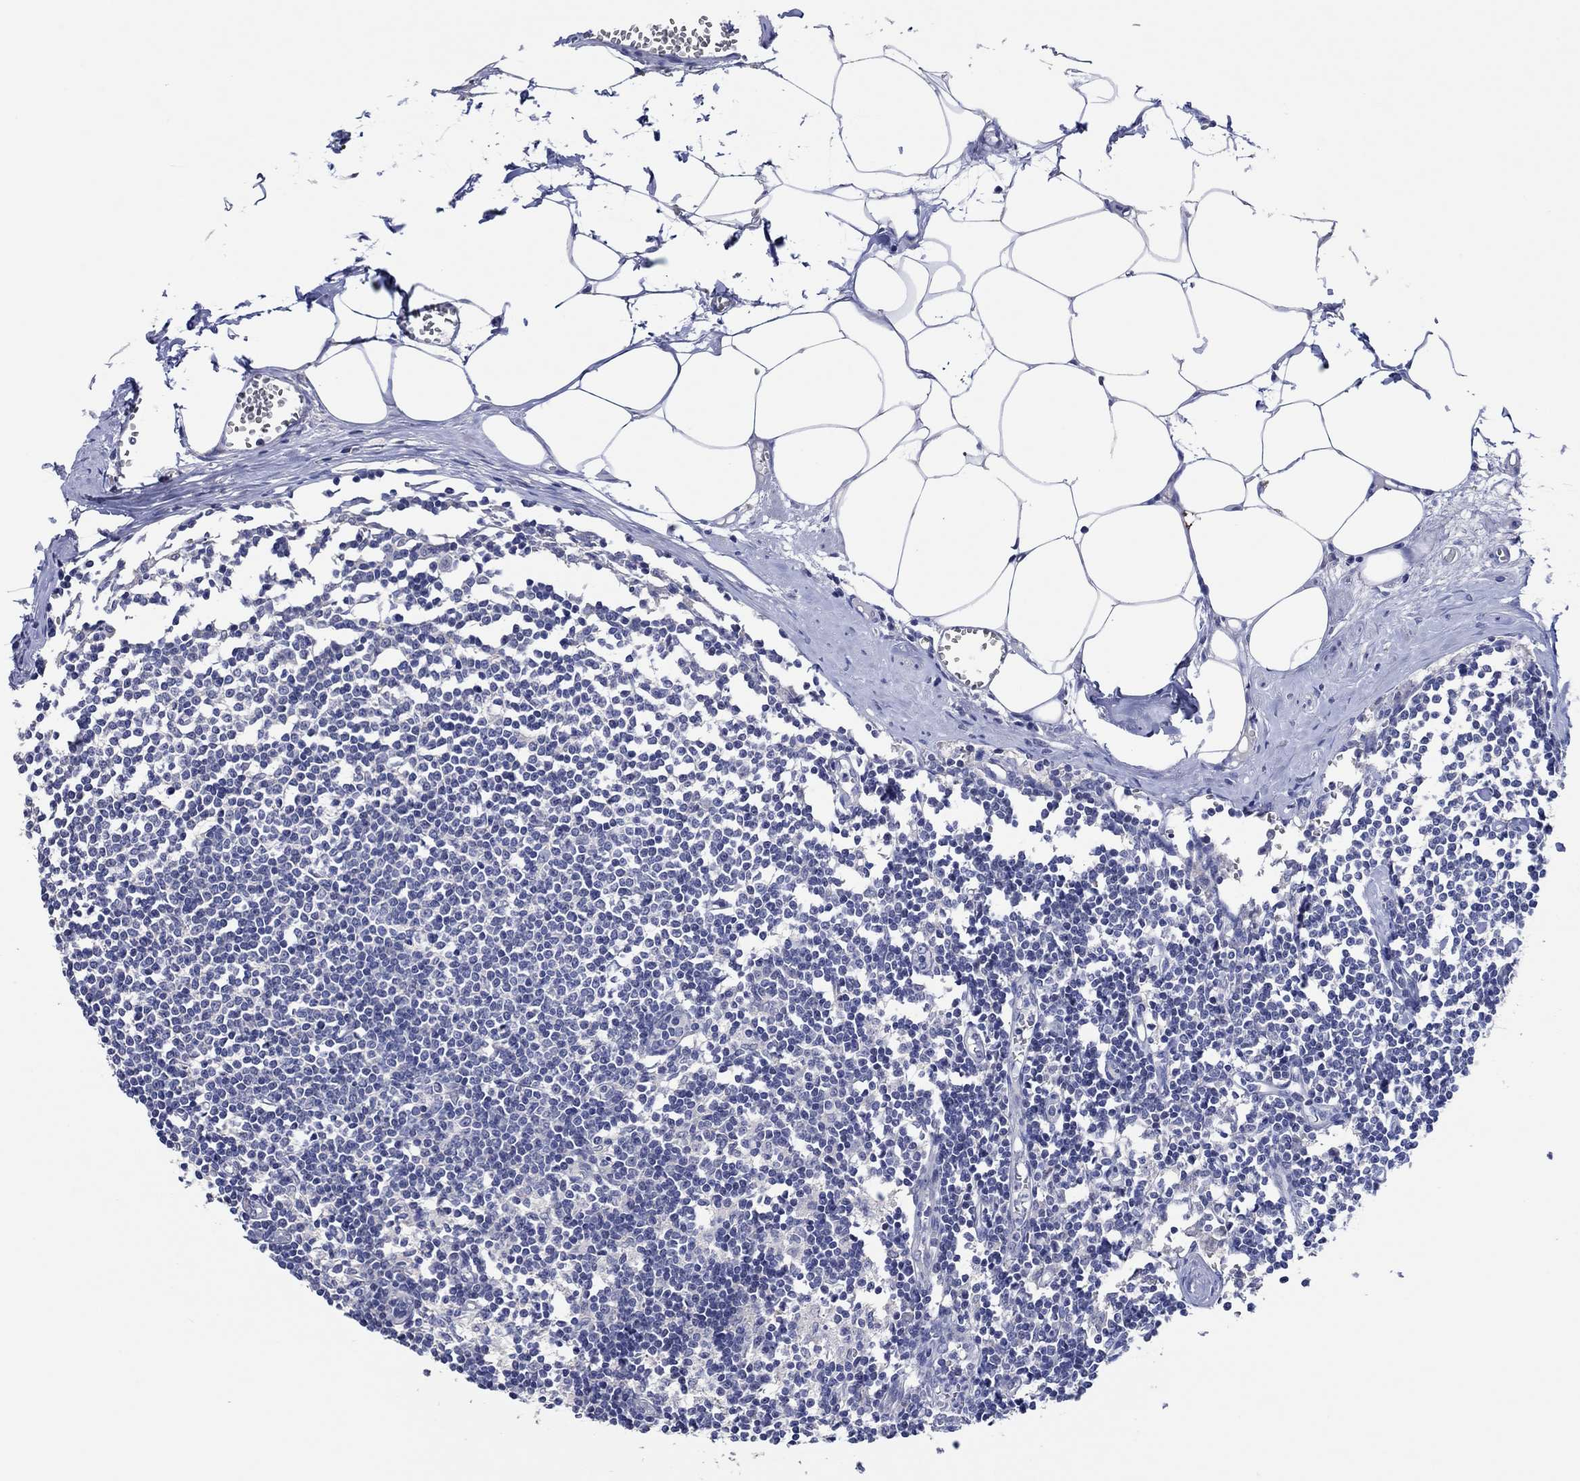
{"staining": {"intensity": "negative", "quantity": "none", "location": "none"}, "tissue": "lymph node", "cell_type": "Germinal center cells", "image_type": "normal", "snomed": [{"axis": "morphology", "description": "Normal tissue, NOS"}, {"axis": "topography", "description": "Lymph node"}], "caption": "Immunohistochemistry (IHC) histopathology image of normal lymph node: human lymph node stained with DAB (3,3'-diaminobenzidine) reveals no significant protein expression in germinal center cells. The staining is performed using DAB (3,3'-diaminobenzidine) brown chromogen with nuclei counter-stained in using hematoxylin.", "gene": "PRRT3", "patient": {"sex": "male", "age": 59}}